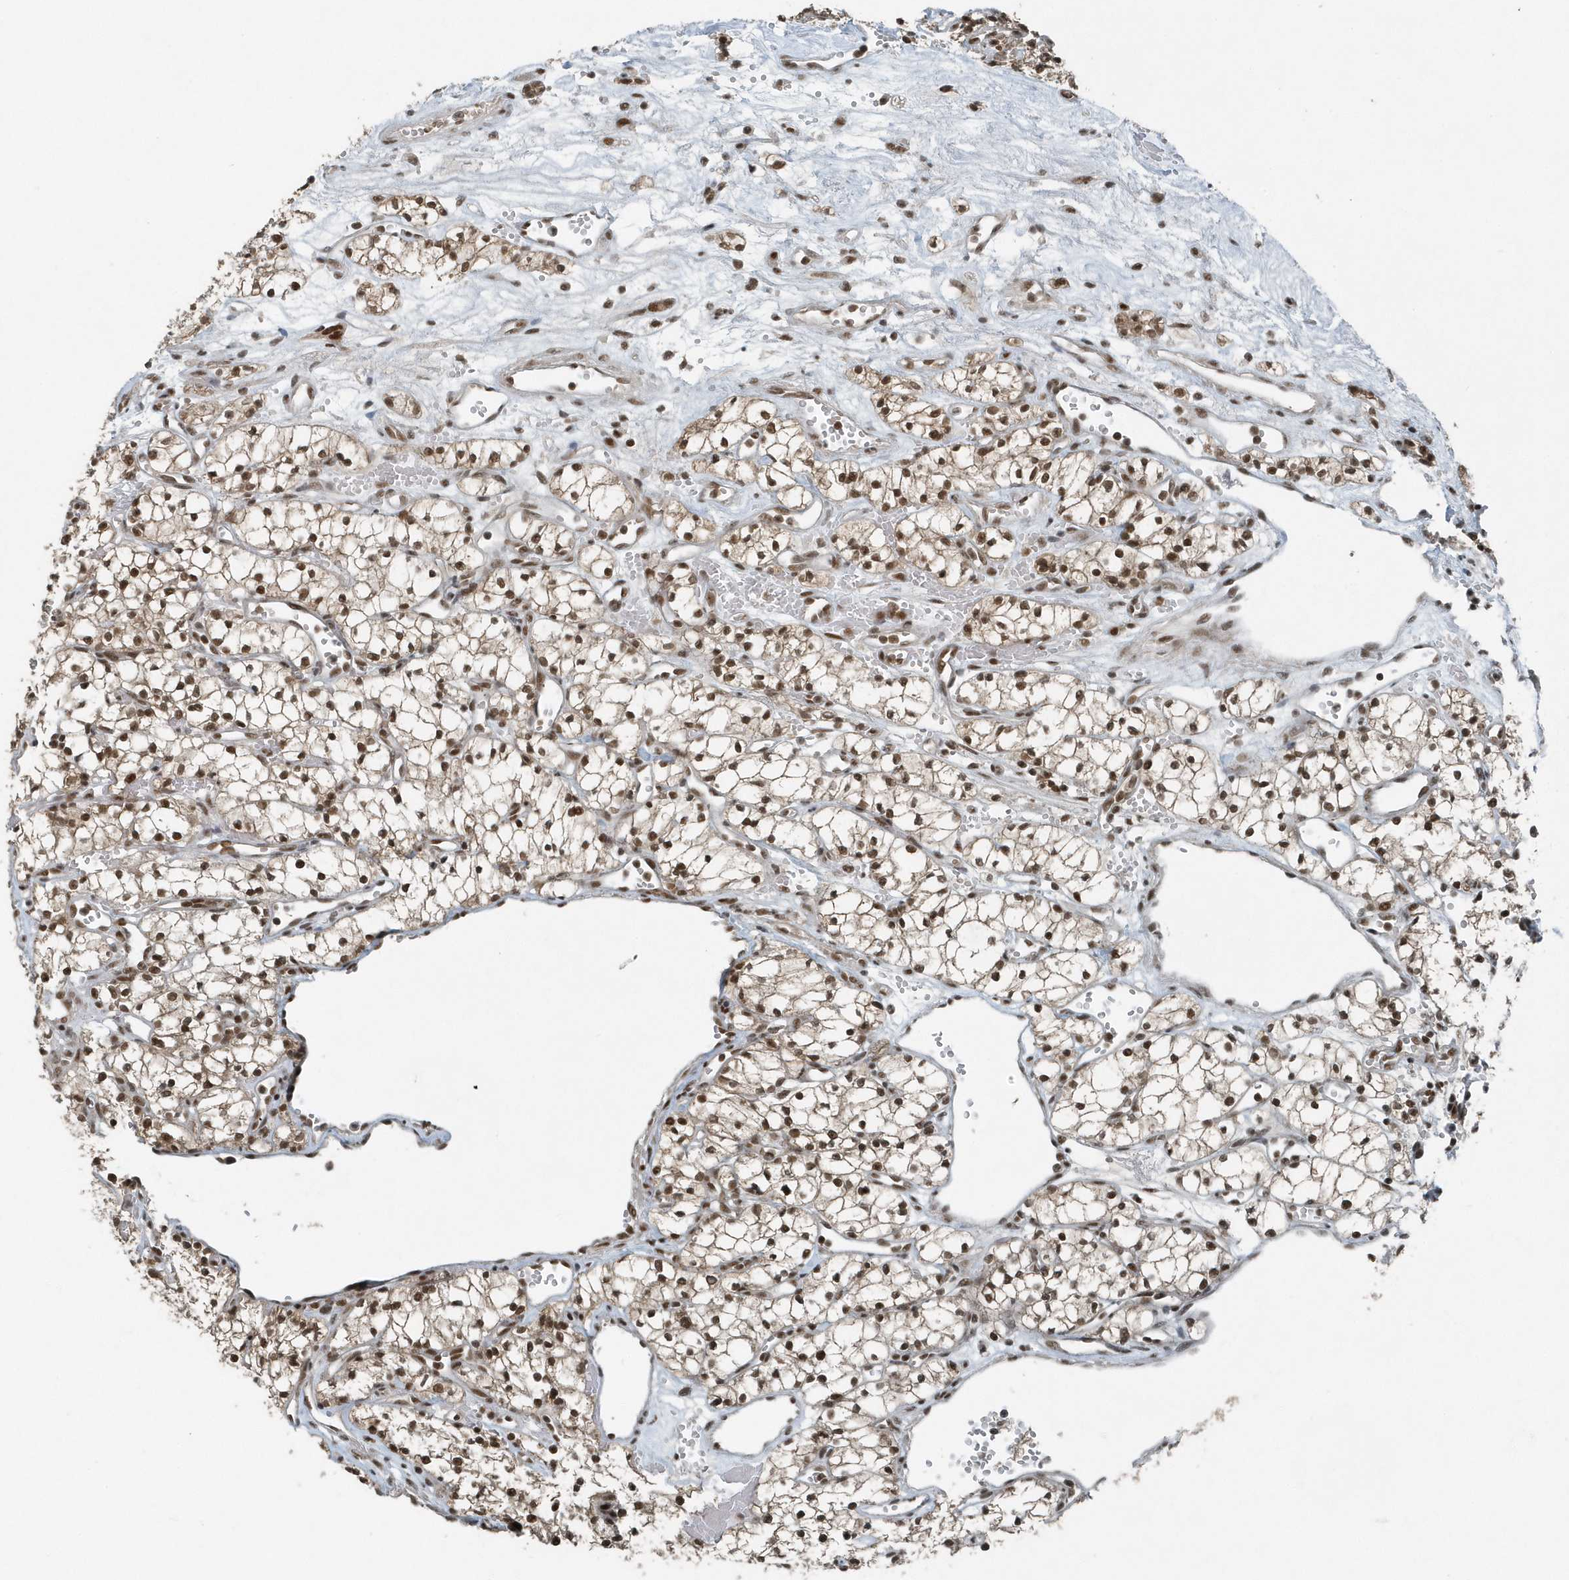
{"staining": {"intensity": "moderate", "quantity": ">75%", "location": "nuclear"}, "tissue": "renal cancer", "cell_type": "Tumor cells", "image_type": "cancer", "snomed": [{"axis": "morphology", "description": "Adenocarcinoma, NOS"}, {"axis": "topography", "description": "Kidney"}], "caption": "Immunohistochemical staining of human renal cancer (adenocarcinoma) shows moderate nuclear protein staining in about >75% of tumor cells.", "gene": "YTHDC1", "patient": {"sex": "male", "age": 59}}